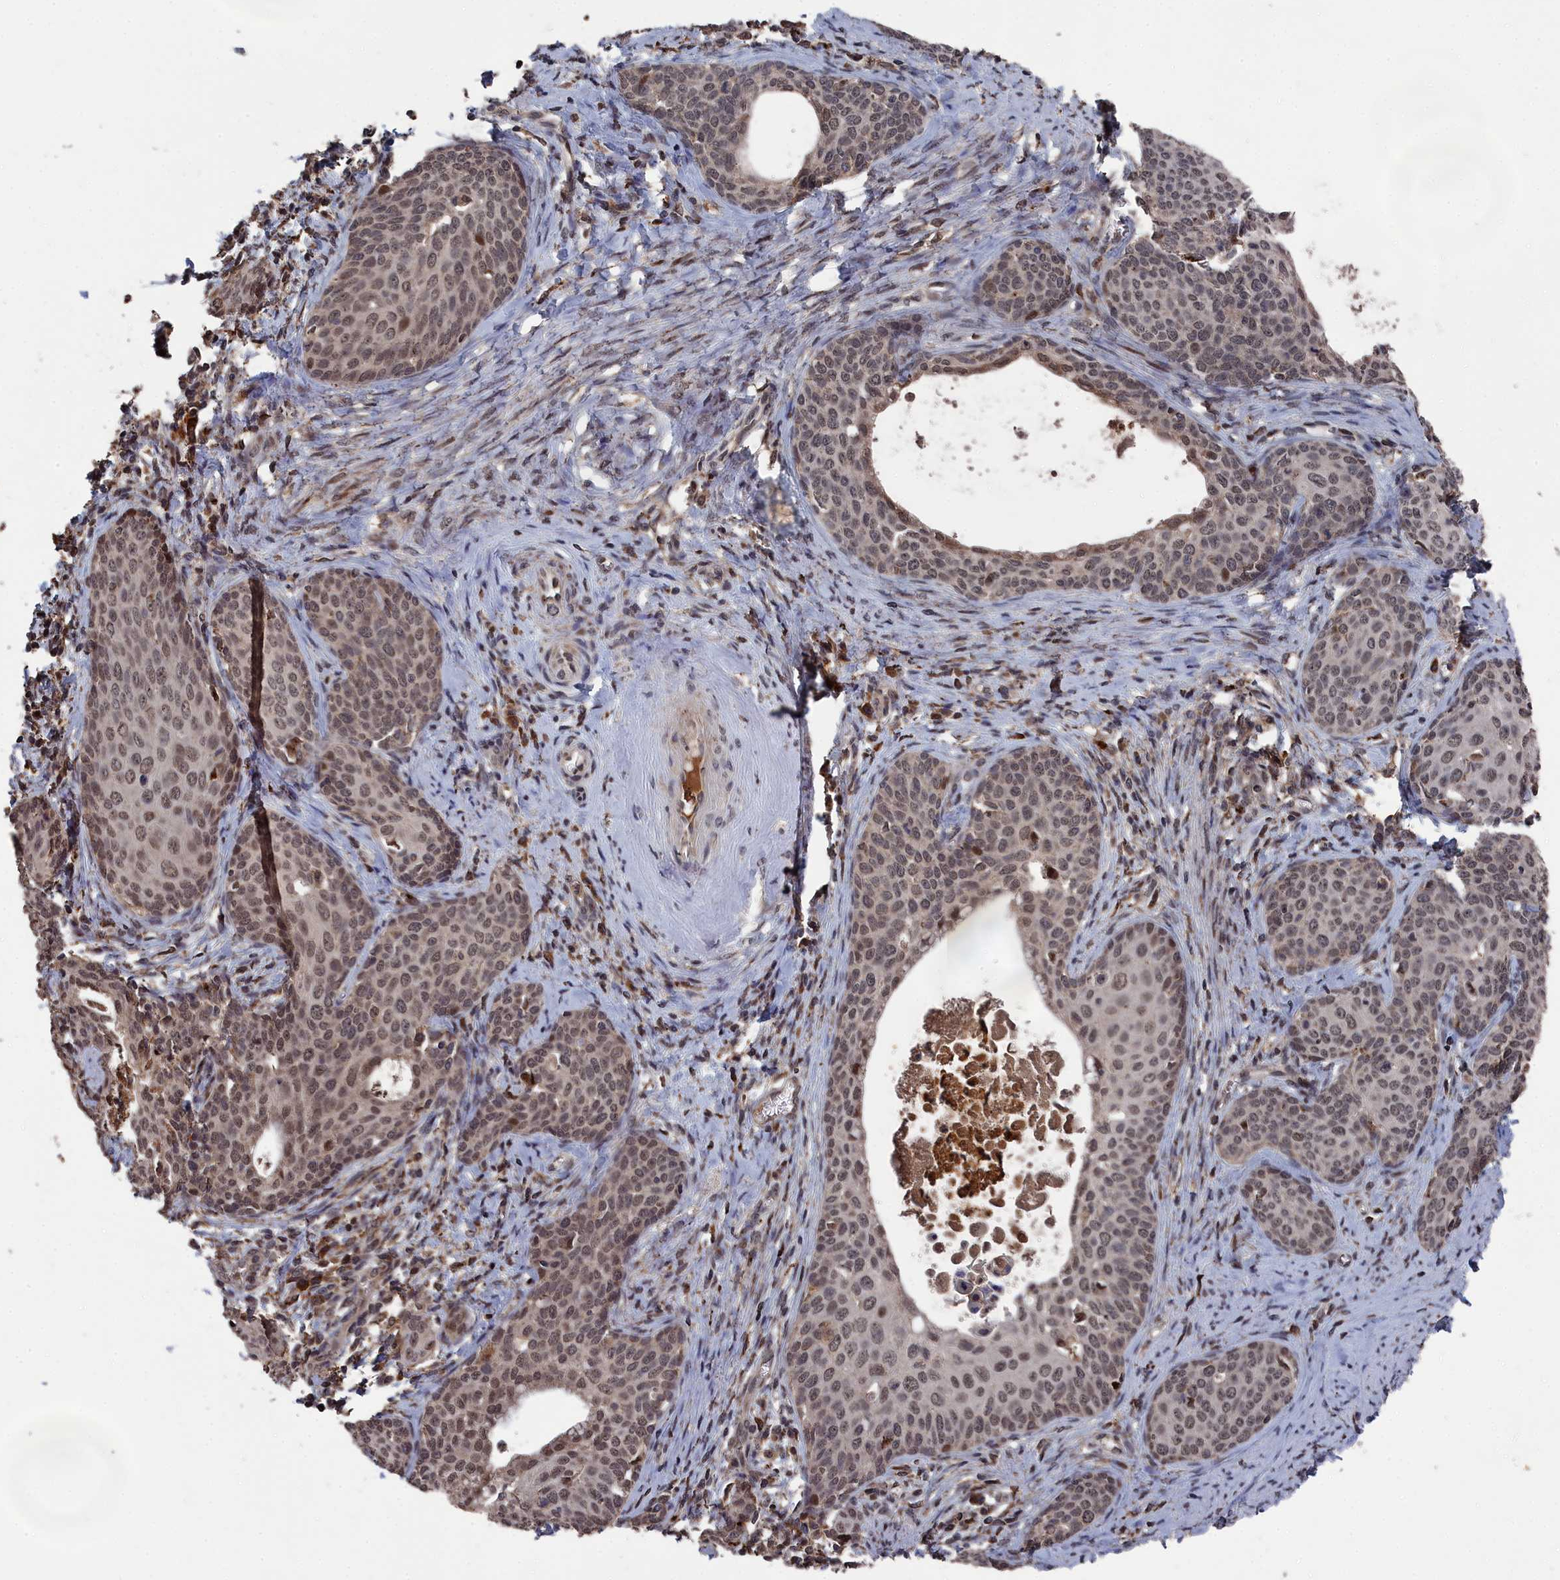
{"staining": {"intensity": "moderate", "quantity": ">75%", "location": "nuclear"}, "tissue": "cervical cancer", "cell_type": "Tumor cells", "image_type": "cancer", "snomed": [{"axis": "morphology", "description": "Squamous cell carcinoma, NOS"}, {"axis": "topography", "description": "Cervix"}], "caption": "IHC of human cervical cancer (squamous cell carcinoma) displays medium levels of moderate nuclear expression in about >75% of tumor cells.", "gene": "CEACAM21", "patient": {"sex": "female", "age": 52}}